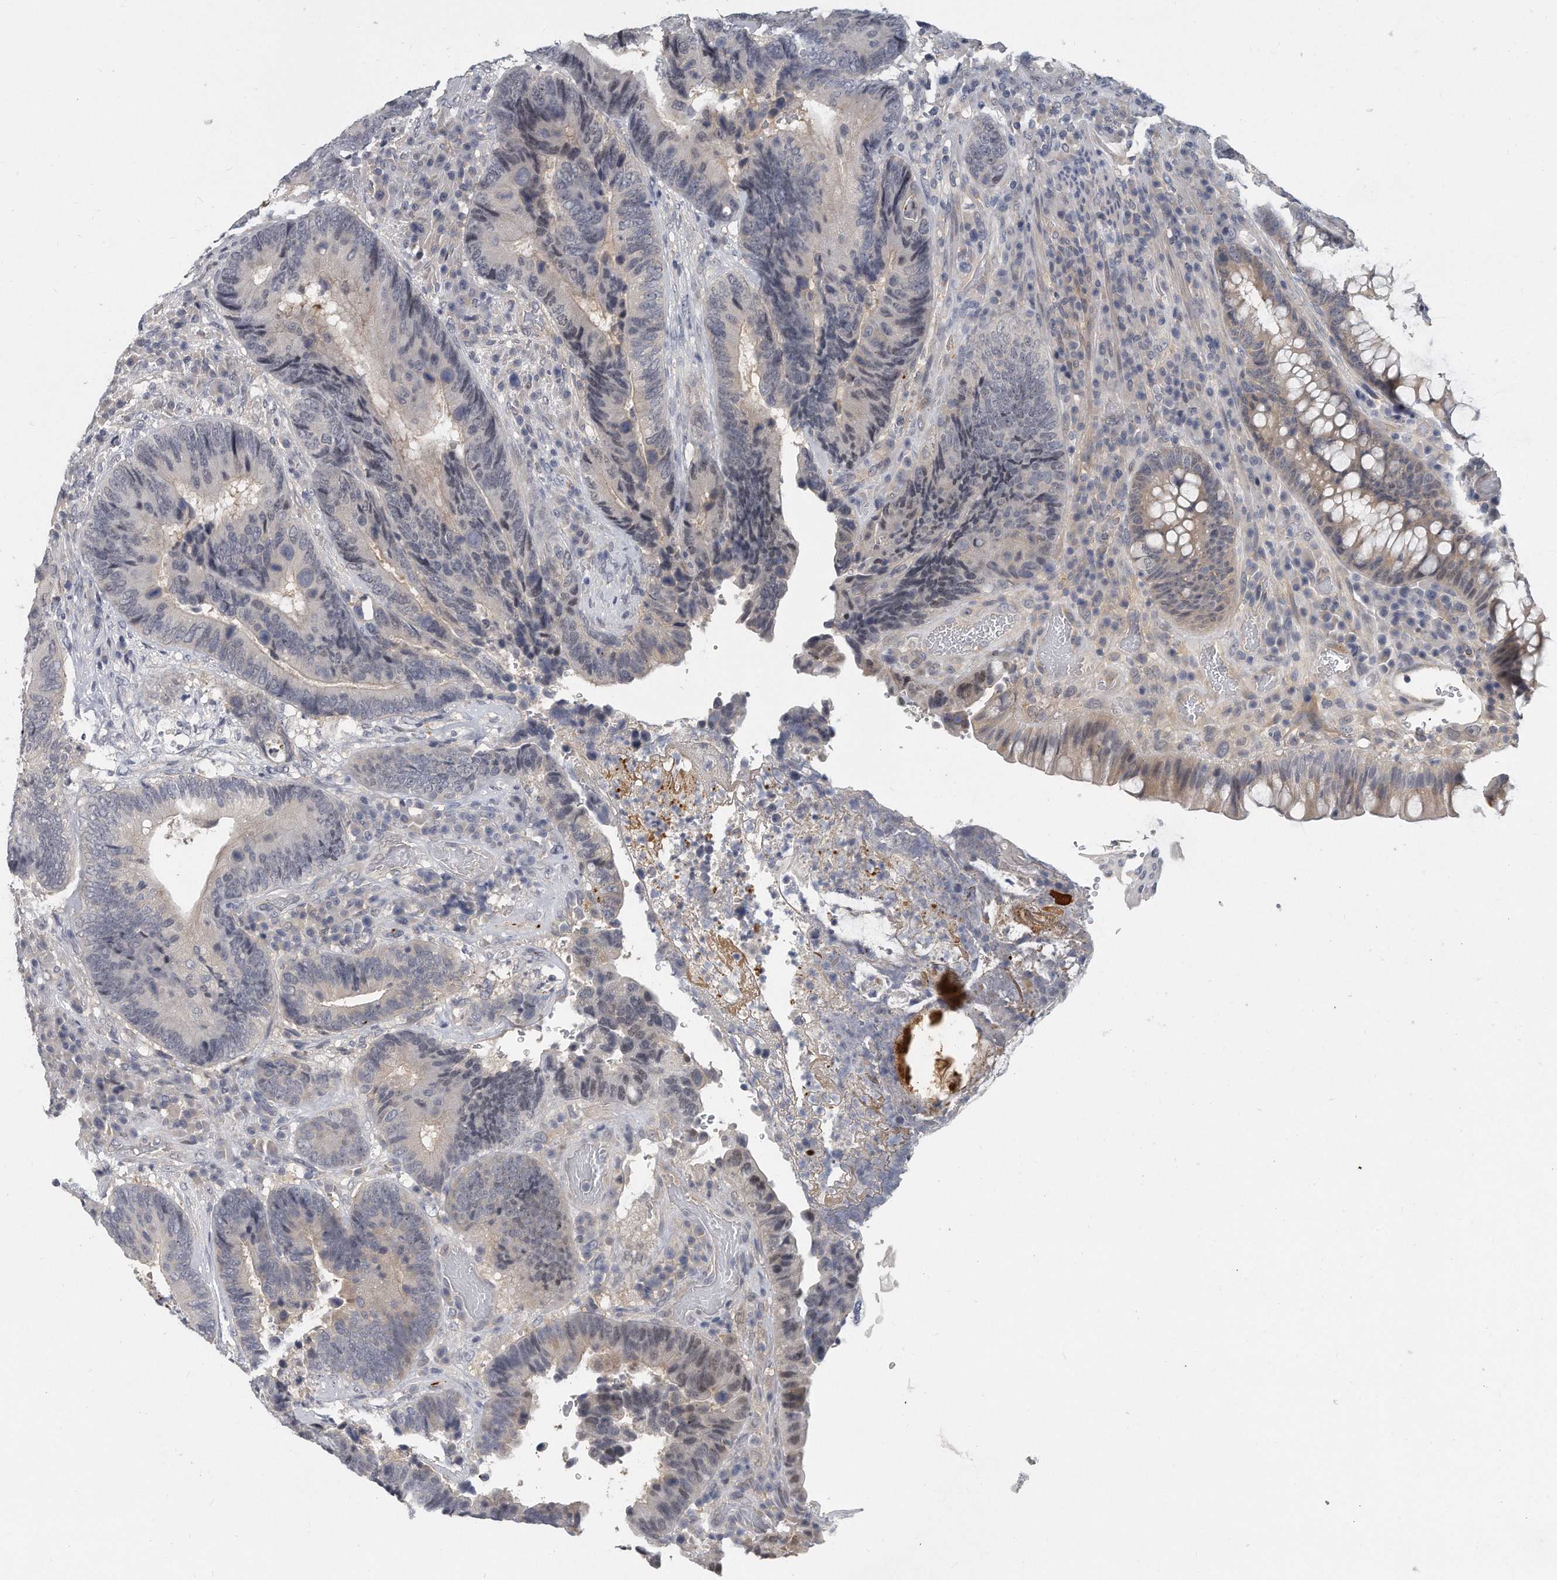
{"staining": {"intensity": "weak", "quantity": "<25%", "location": "cytoplasmic/membranous,nuclear"}, "tissue": "colorectal cancer", "cell_type": "Tumor cells", "image_type": "cancer", "snomed": [{"axis": "morphology", "description": "Adenocarcinoma, NOS"}, {"axis": "topography", "description": "Rectum"}], "caption": "The histopathology image demonstrates no staining of tumor cells in colorectal adenocarcinoma.", "gene": "KLHL7", "patient": {"sex": "female", "age": 89}}